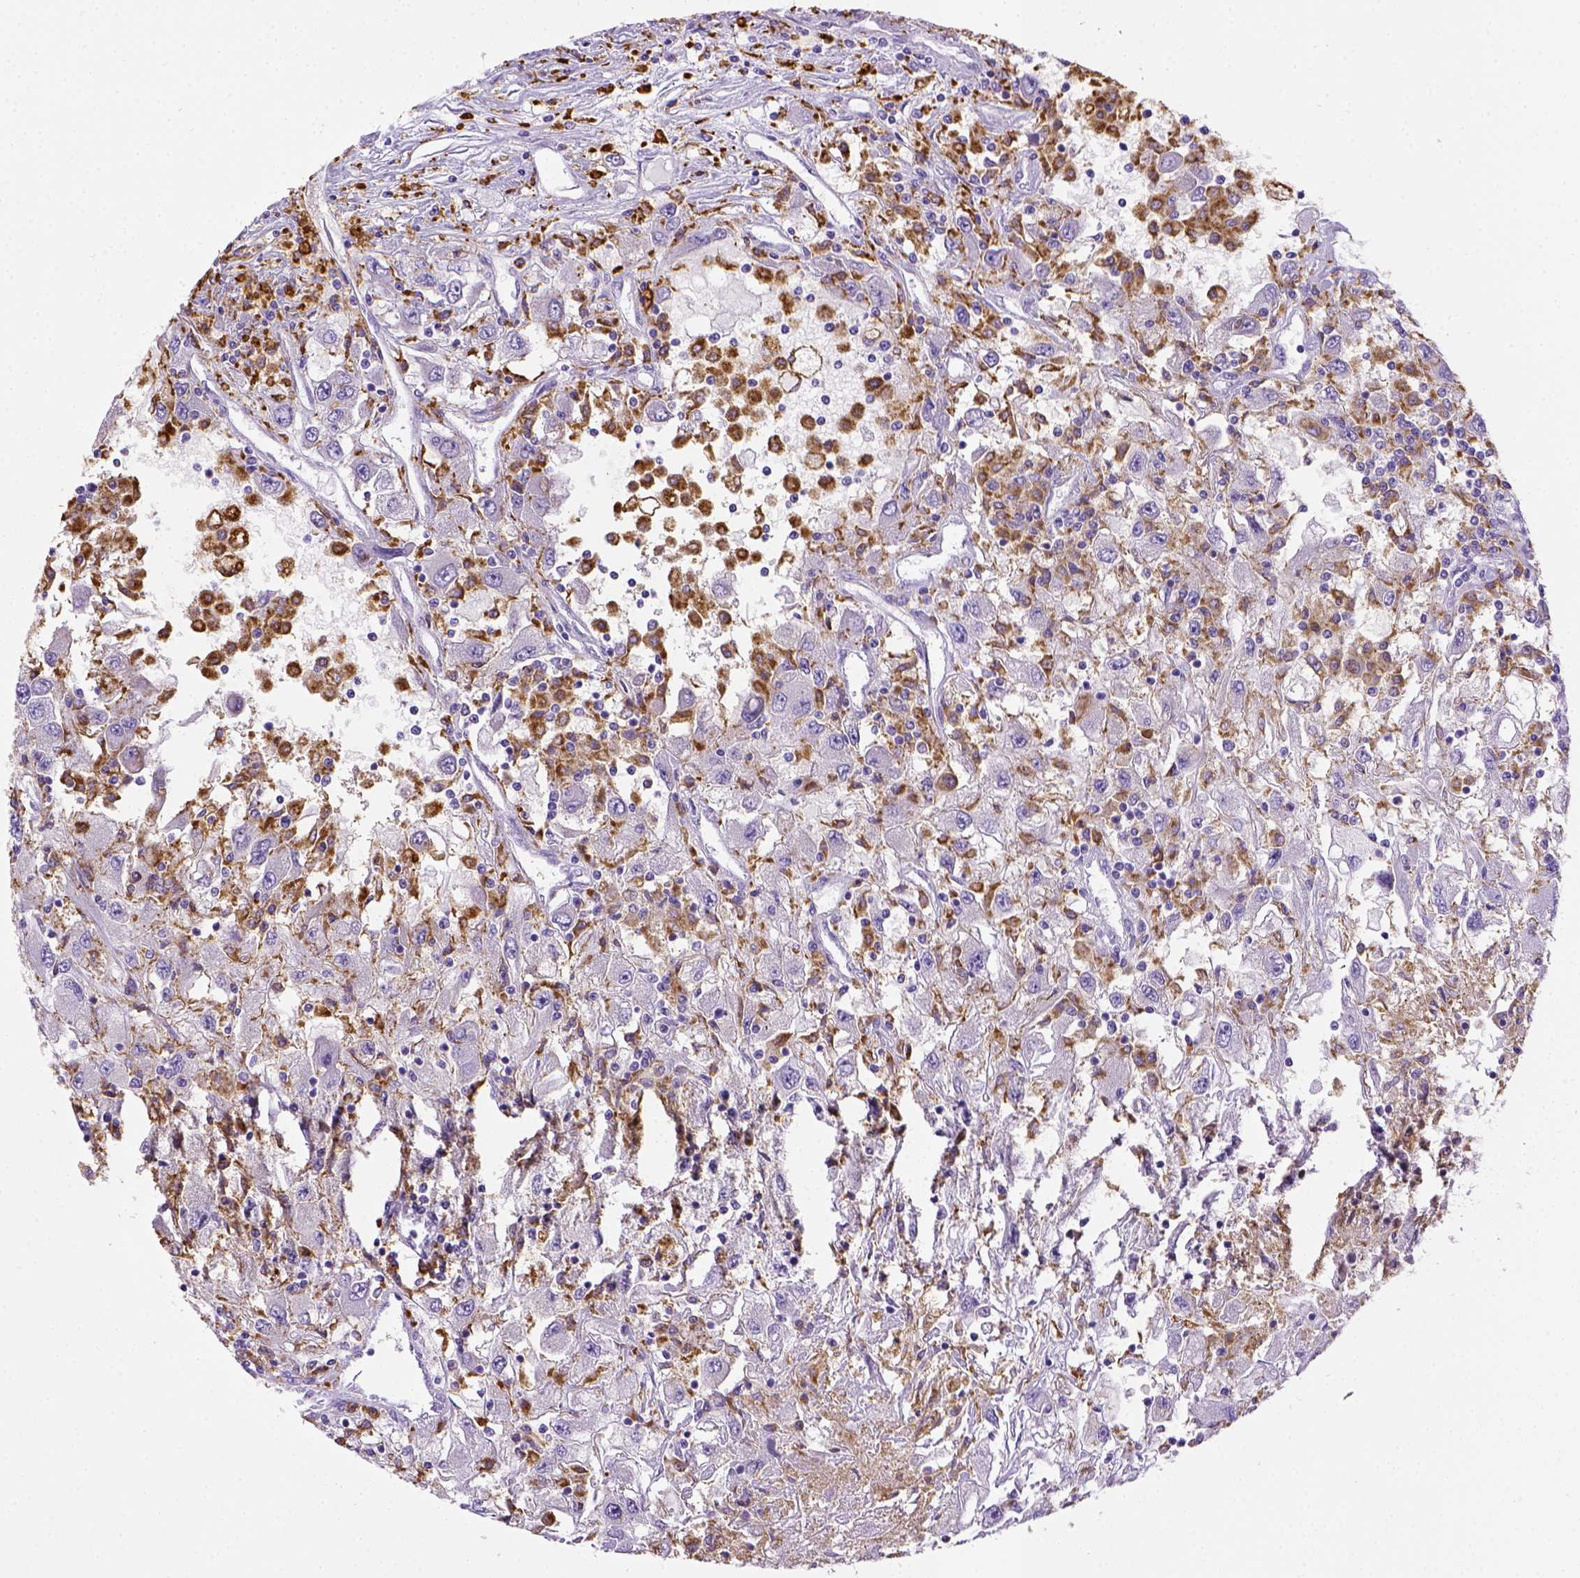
{"staining": {"intensity": "negative", "quantity": "none", "location": "none"}, "tissue": "renal cancer", "cell_type": "Tumor cells", "image_type": "cancer", "snomed": [{"axis": "morphology", "description": "Adenocarcinoma, NOS"}, {"axis": "topography", "description": "Kidney"}], "caption": "Adenocarcinoma (renal) was stained to show a protein in brown. There is no significant staining in tumor cells.", "gene": "CD68", "patient": {"sex": "female", "age": 67}}